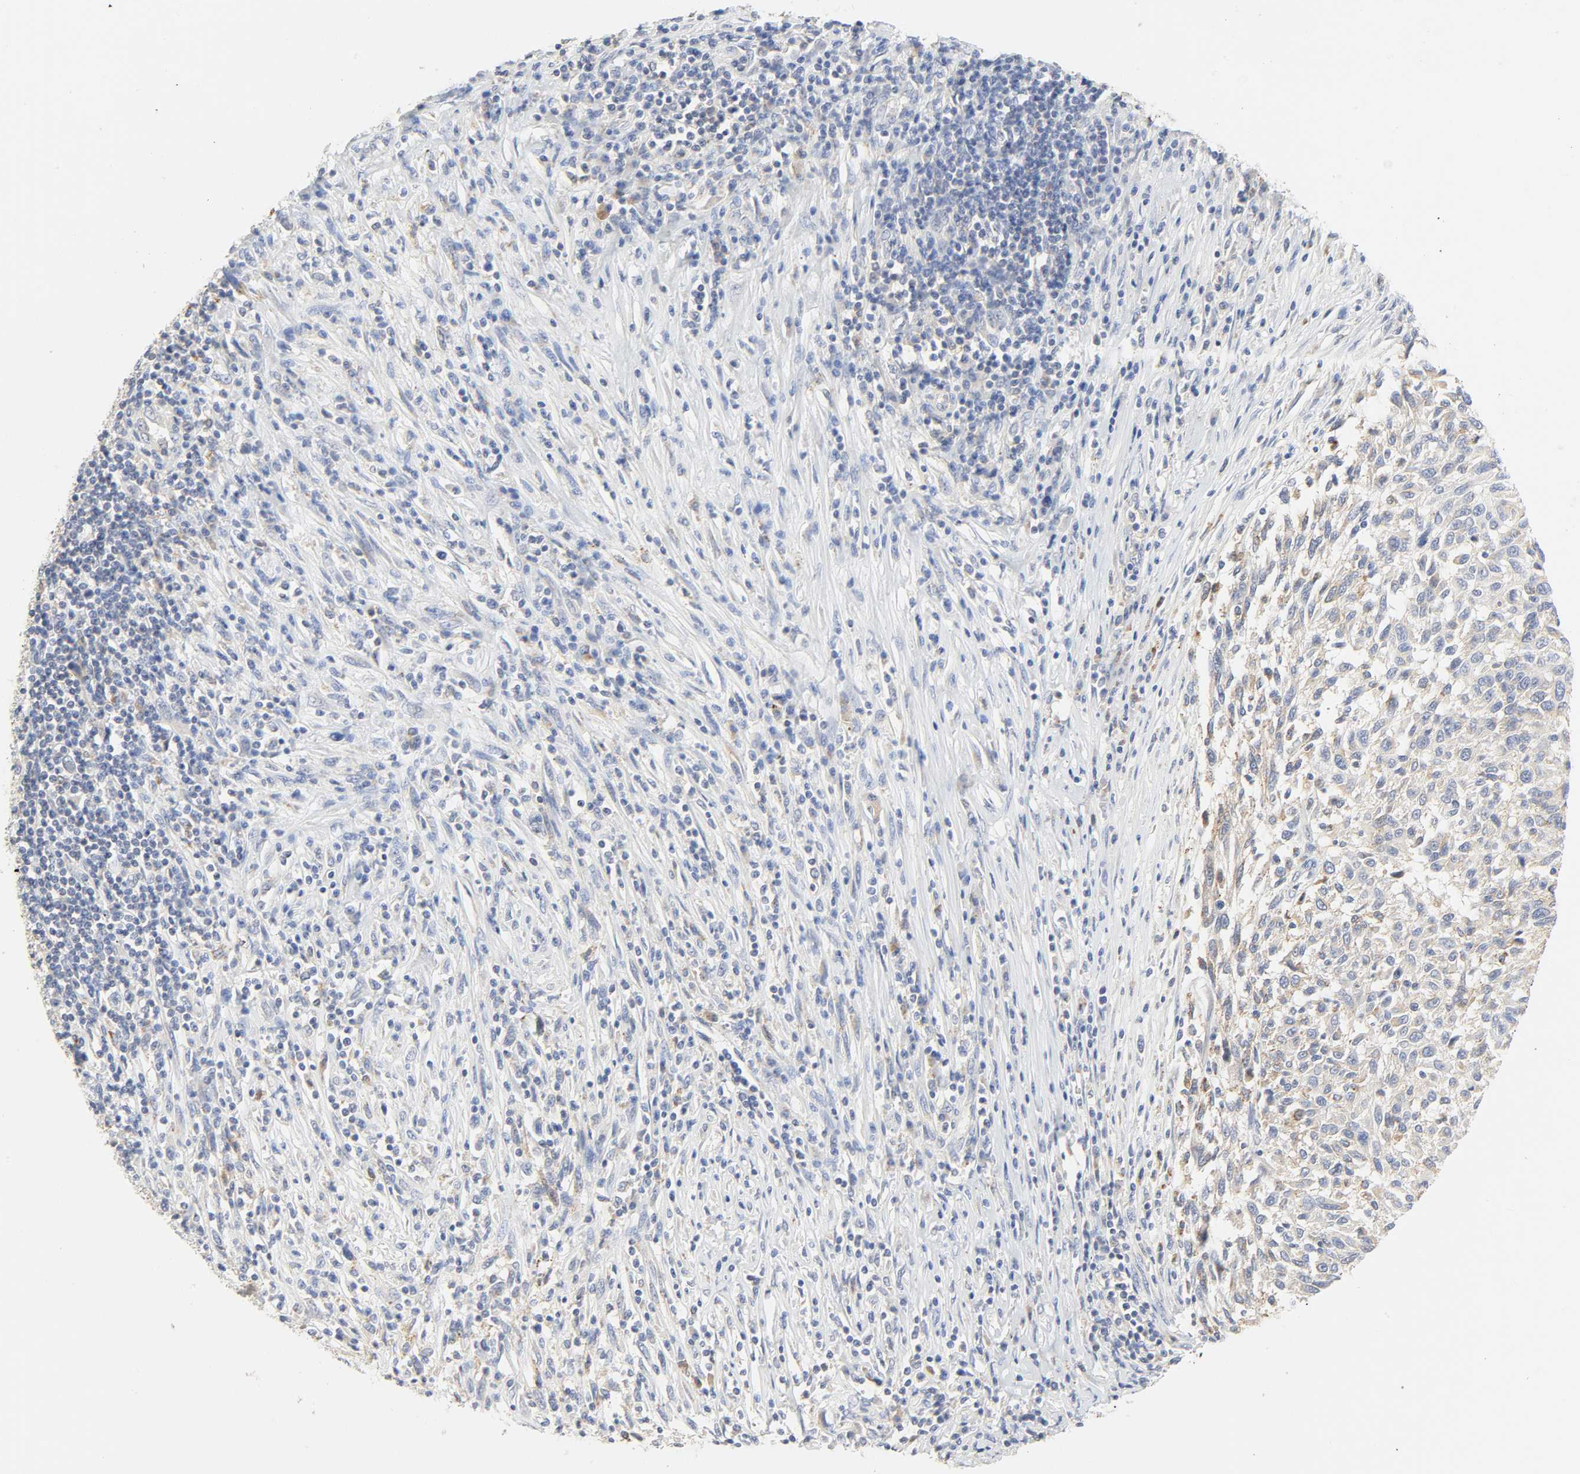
{"staining": {"intensity": "weak", "quantity": "25%-75%", "location": "cytoplasmic/membranous"}, "tissue": "melanoma", "cell_type": "Tumor cells", "image_type": "cancer", "snomed": [{"axis": "morphology", "description": "Malignant melanoma, Metastatic site"}, {"axis": "topography", "description": "Lymph node"}], "caption": "Melanoma stained for a protein (brown) demonstrates weak cytoplasmic/membranous positive staining in about 25%-75% of tumor cells.", "gene": "CAMK2A", "patient": {"sex": "male", "age": 61}}